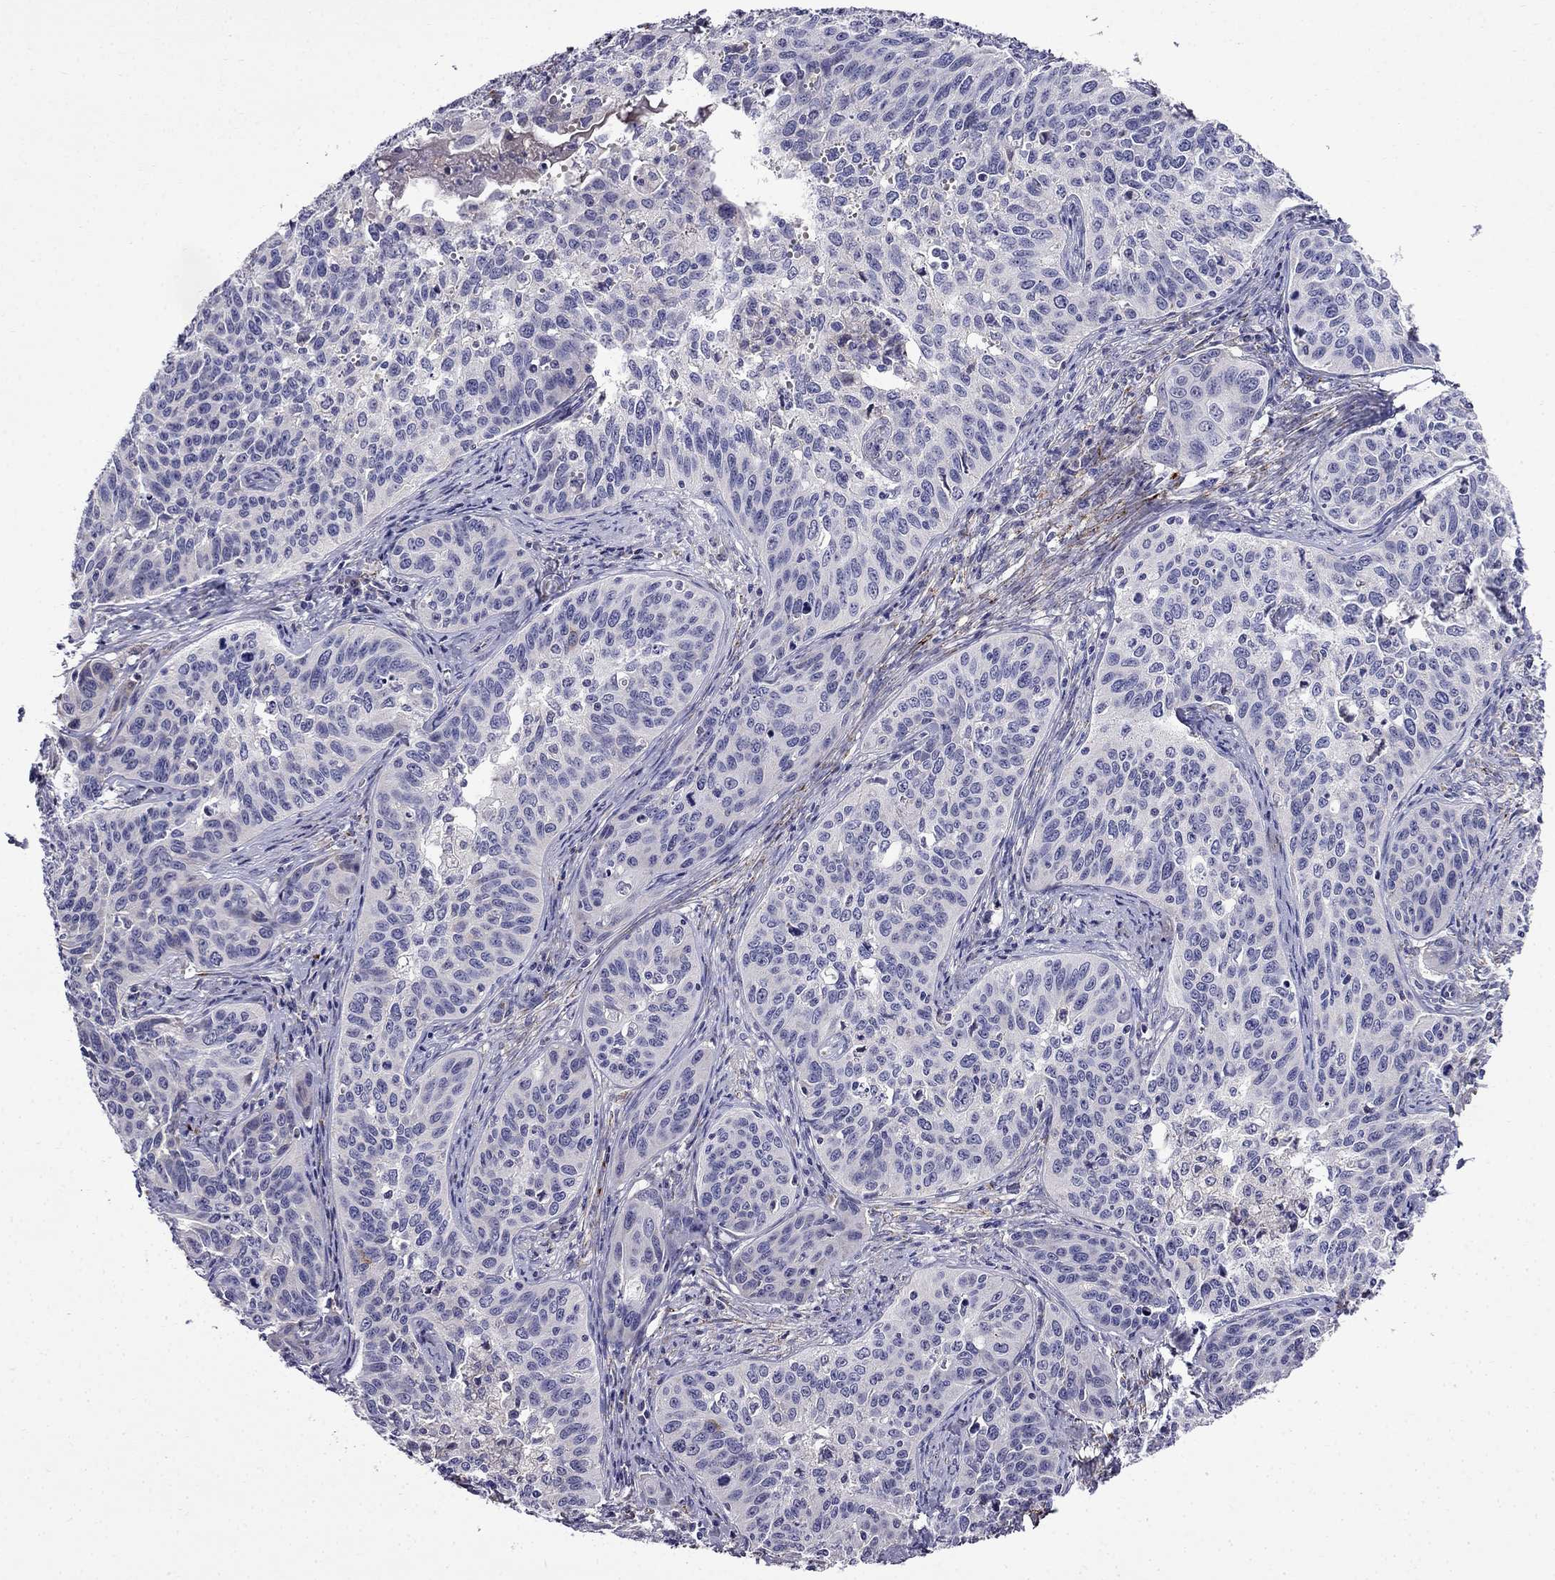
{"staining": {"intensity": "negative", "quantity": "none", "location": "none"}, "tissue": "cervical cancer", "cell_type": "Tumor cells", "image_type": "cancer", "snomed": [{"axis": "morphology", "description": "Squamous cell carcinoma, NOS"}, {"axis": "topography", "description": "Cervix"}], "caption": "Immunohistochemistry (IHC) histopathology image of neoplastic tissue: human cervical squamous cell carcinoma stained with DAB (3,3'-diaminobenzidine) demonstrates no significant protein staining in tumor cells.", "gene": "PI16", "patient": {"sex": "female", "age": 31}}